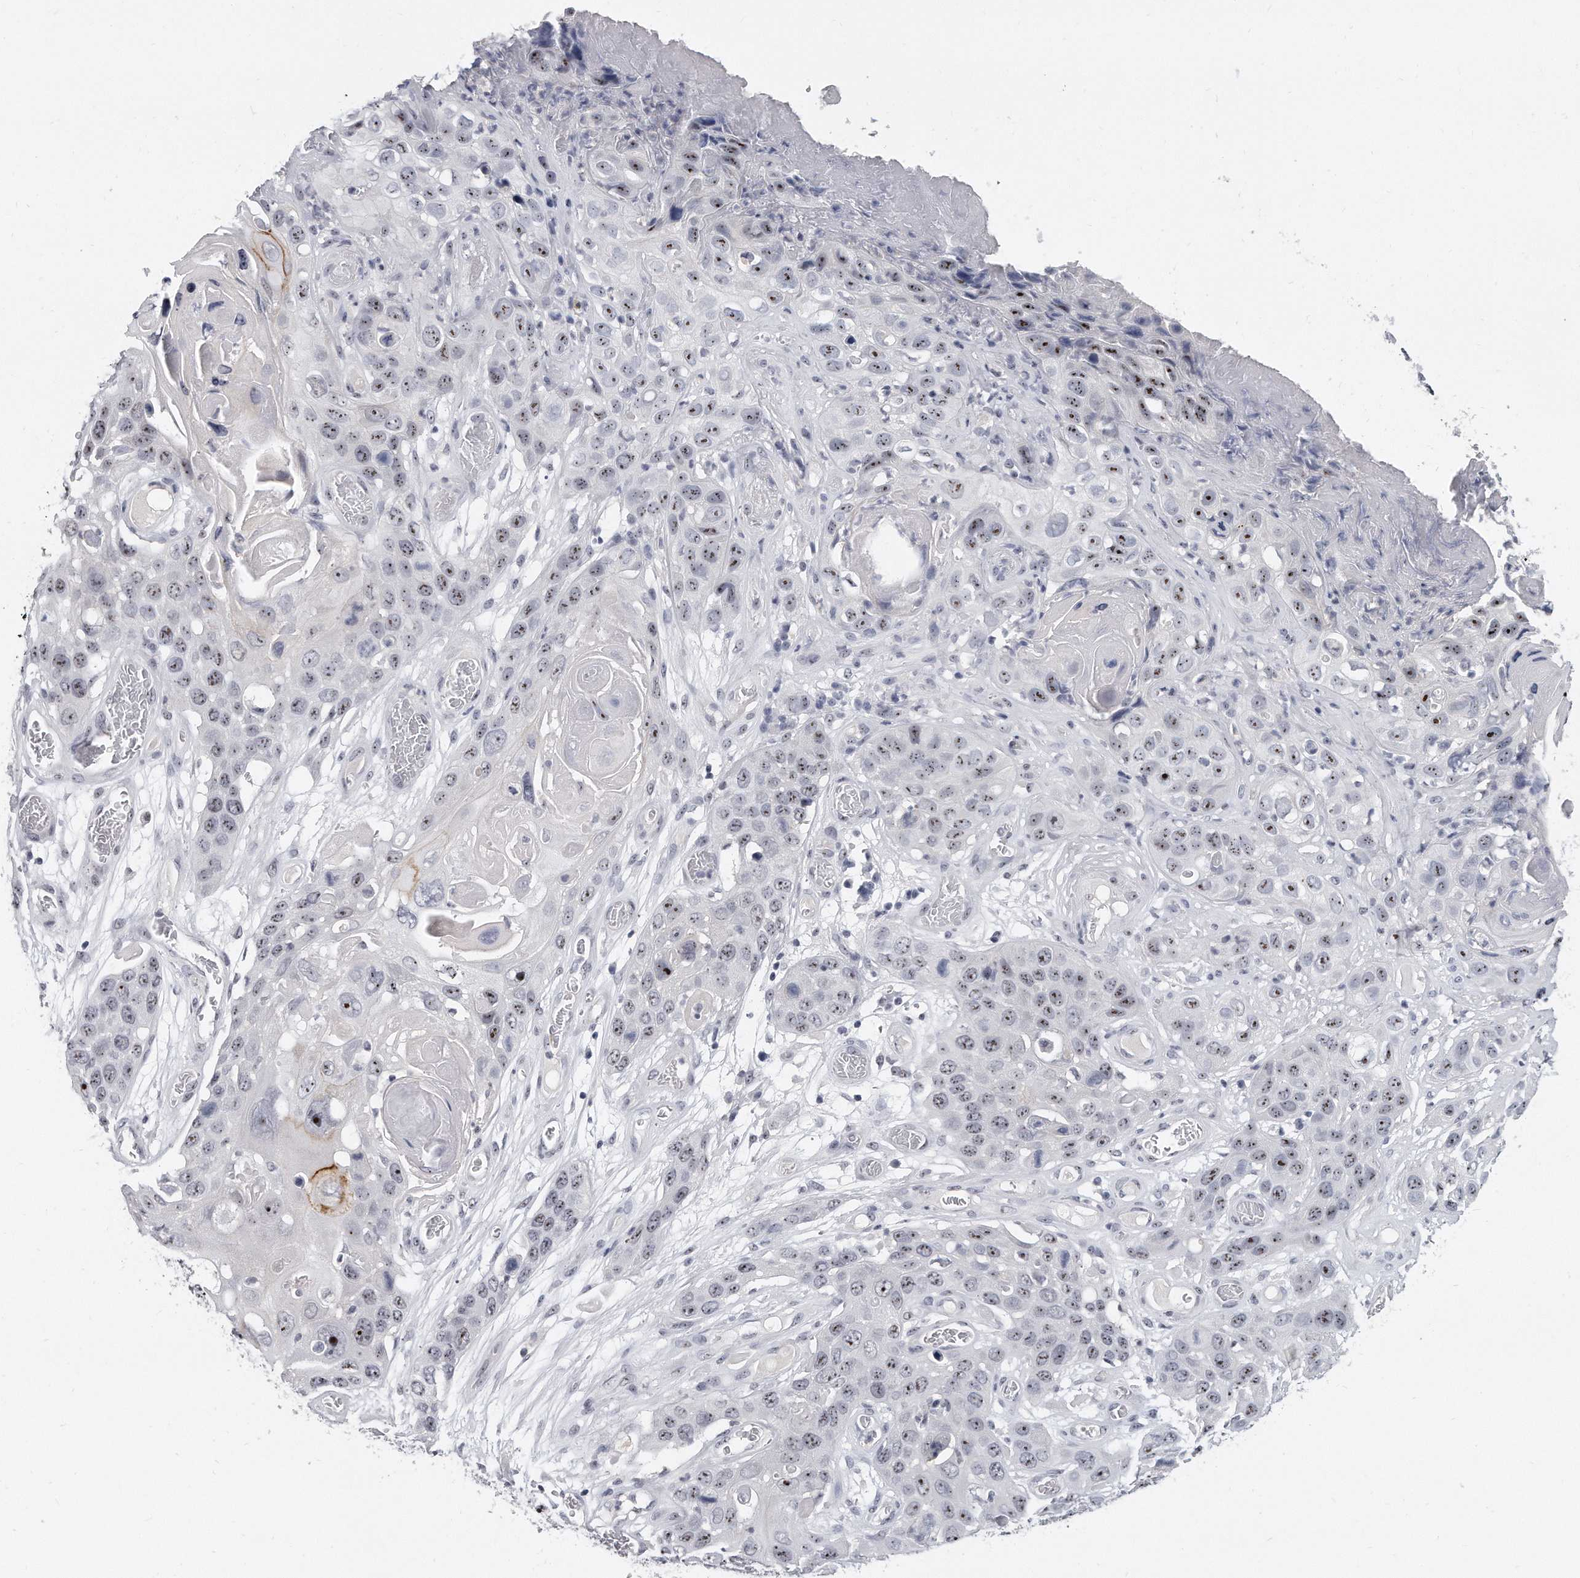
{"staining": {"intensity": "moderate", "quantity": ">75%", "location": "nuclear"}, "tissue": "skin cancer", "cell_type": "Tumor cells", "image_type": "cancer", "snomed": [{"axis": "morphology", "description": "Squamous cell carcinoma, NOS"}, {"axis": "topography", "description": "Skin"}], "caption": "A histopathology image showing moderate nuclear expression in approximately >75% of tumor cells in skin cancer, as visualized by brown immunohistochemical staining.", "gene": "TFCP2L1", "patient": {"sex": "male", "age": 55}}